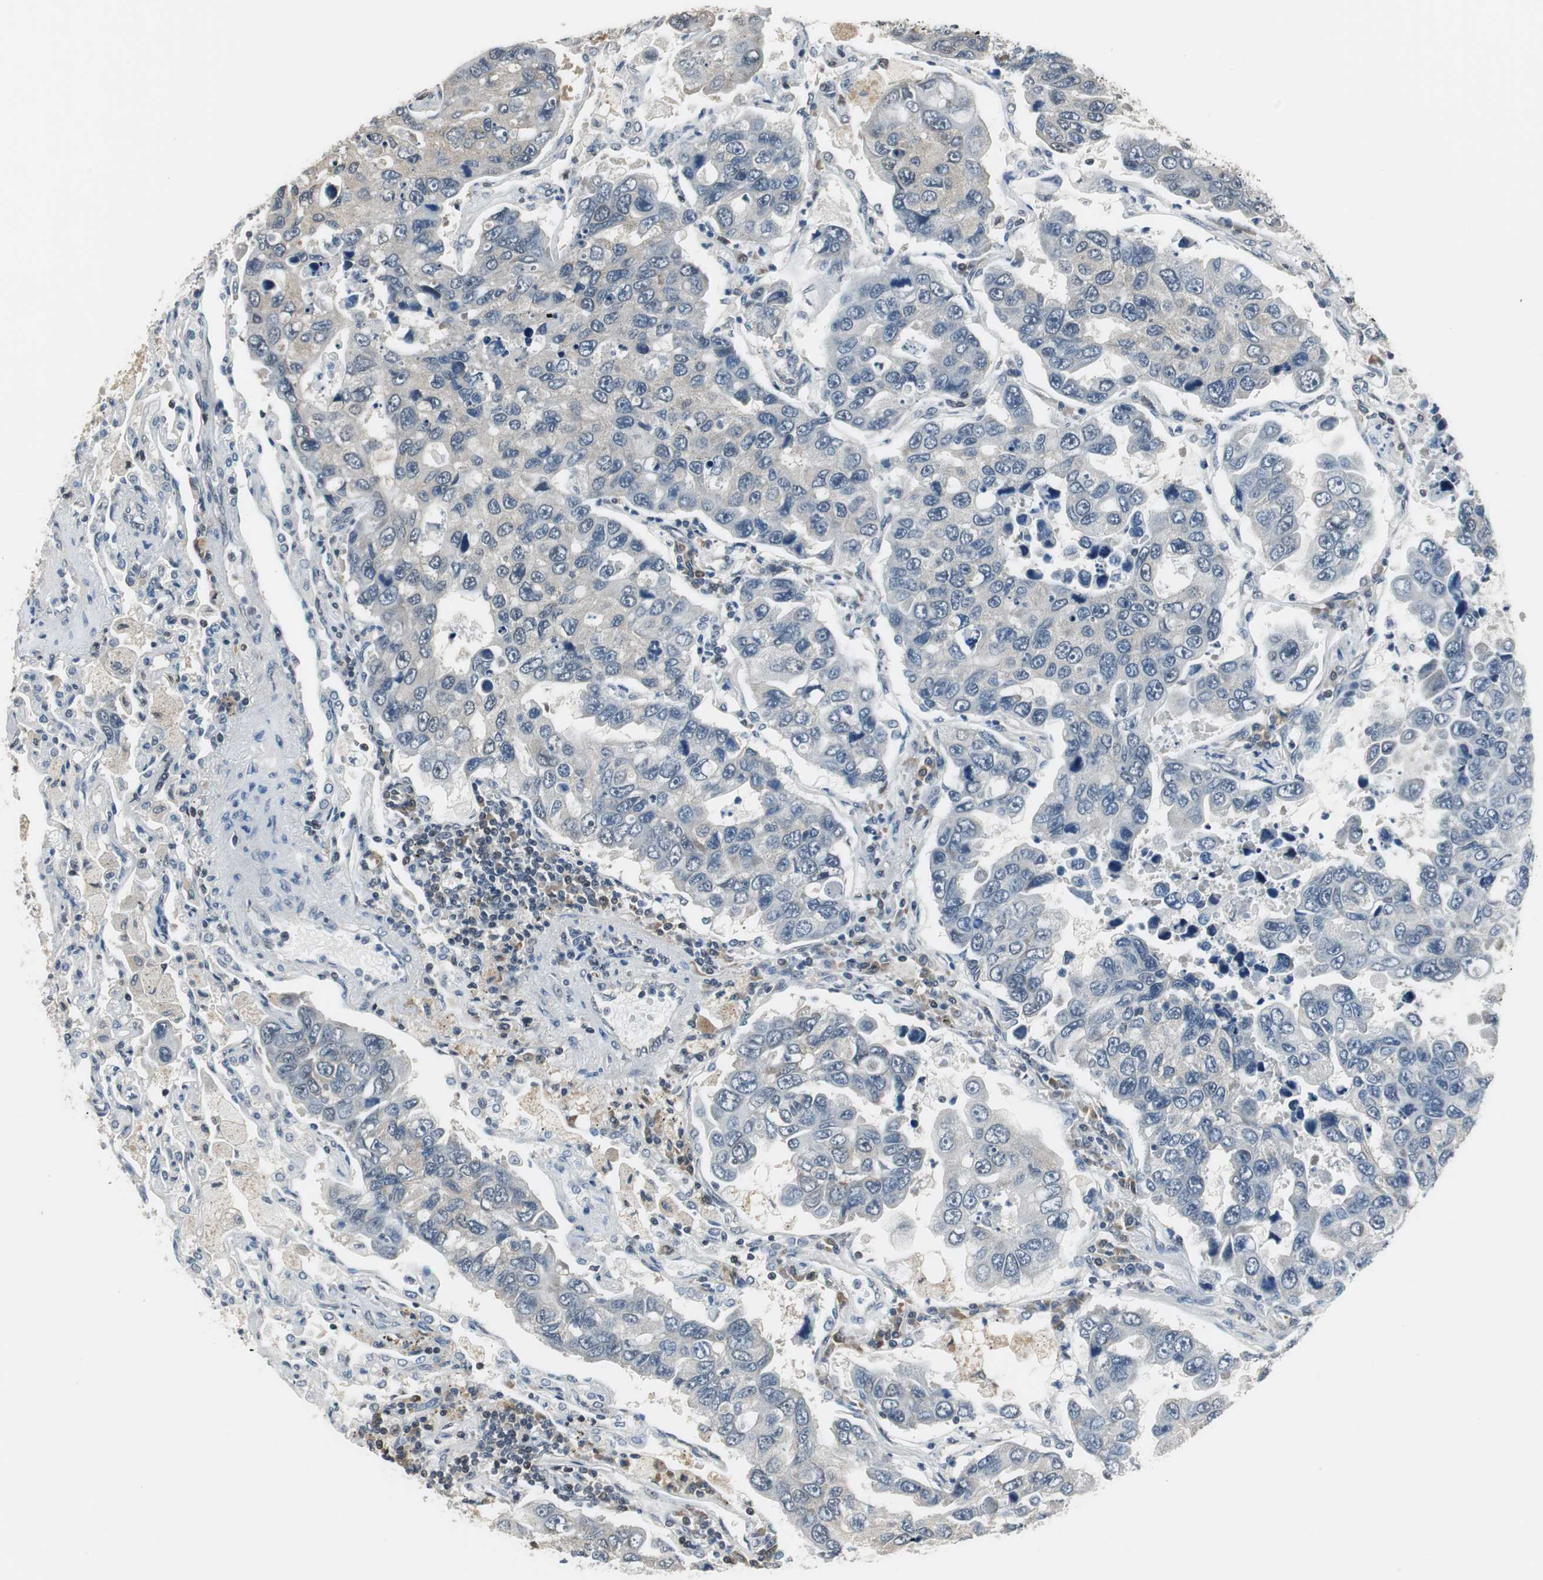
{"staining": {"intensity": "negative", "quantity": "none", "location": "none"}, "tissue": "lung cancer", "cell_type": "Tumor cells", "image_type": "cancer", "snomed": [{"axis": "morphology", "description": "Adenocarcinoma, NOS"}, {"axis": "topography", "description": "Lung"}], "caption": "Tumor cells are negative for protein expression in human lung adenocarcinoma.", "gene": "MAFB", "patient": {"sex": "male", "age": 64}}